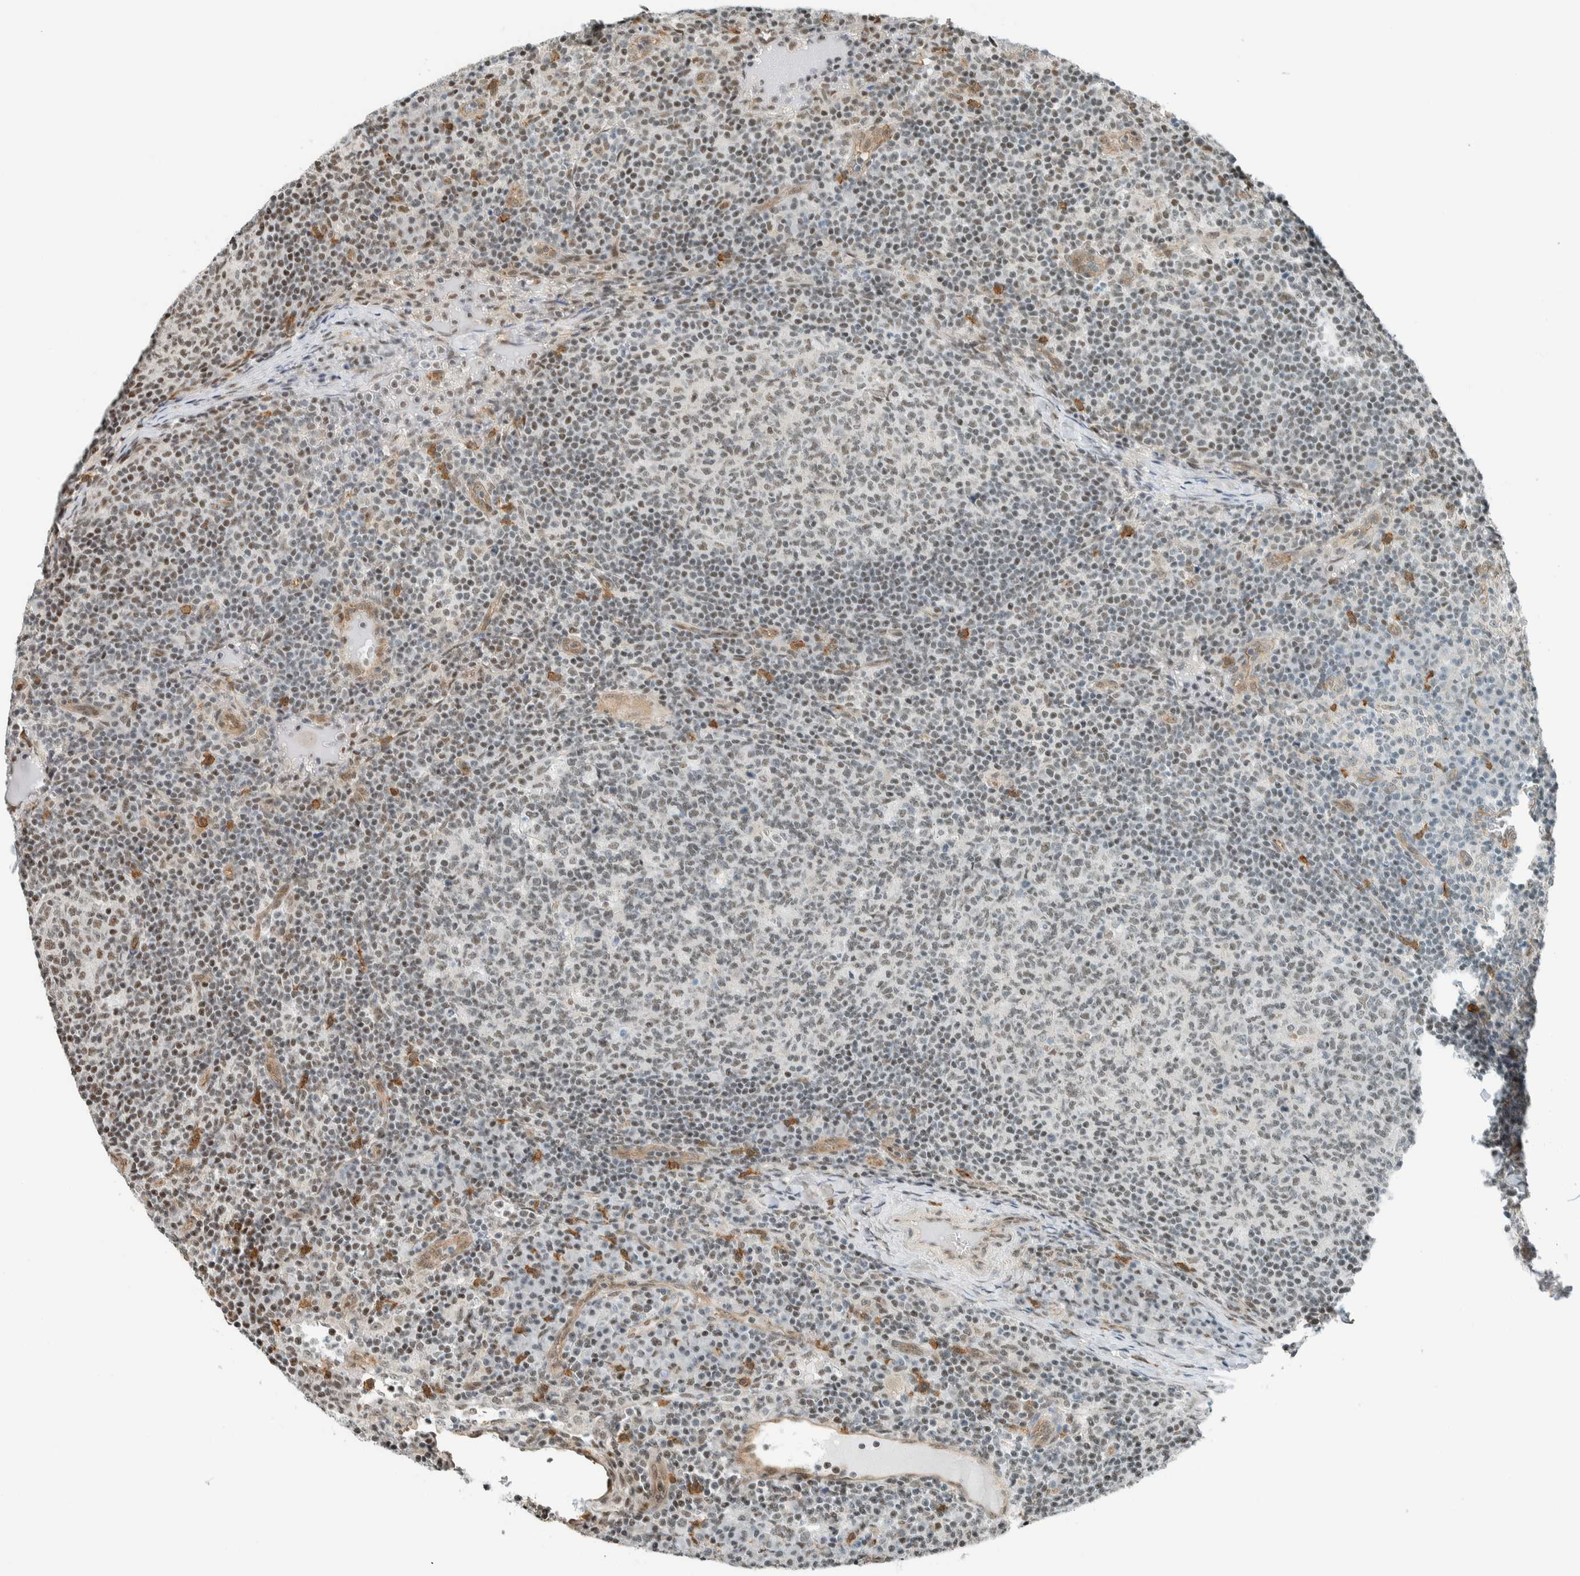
{"staining": {"intensity": "weak", "quantity": "25%-75%", "location": "nuclear"}, "tissue": "lymph node", "cell_type": "Germinal center cells", "image_type": "normal", "snomed": [{"axis": "morphology", "description": "Normal tissue, NOS"}, {"axis": "morphology", "description": "Inflammation, NOS"}, {"axis": "topography", "description": "Lymph node"}], "caption": "Lymph node stained for a protein (brown) displays weak nuclear positive positivity in approximately 25%-75% of germinal center cells.", "gene": "NIBAN2", "patient": {"sex": "male", "age": 55}}